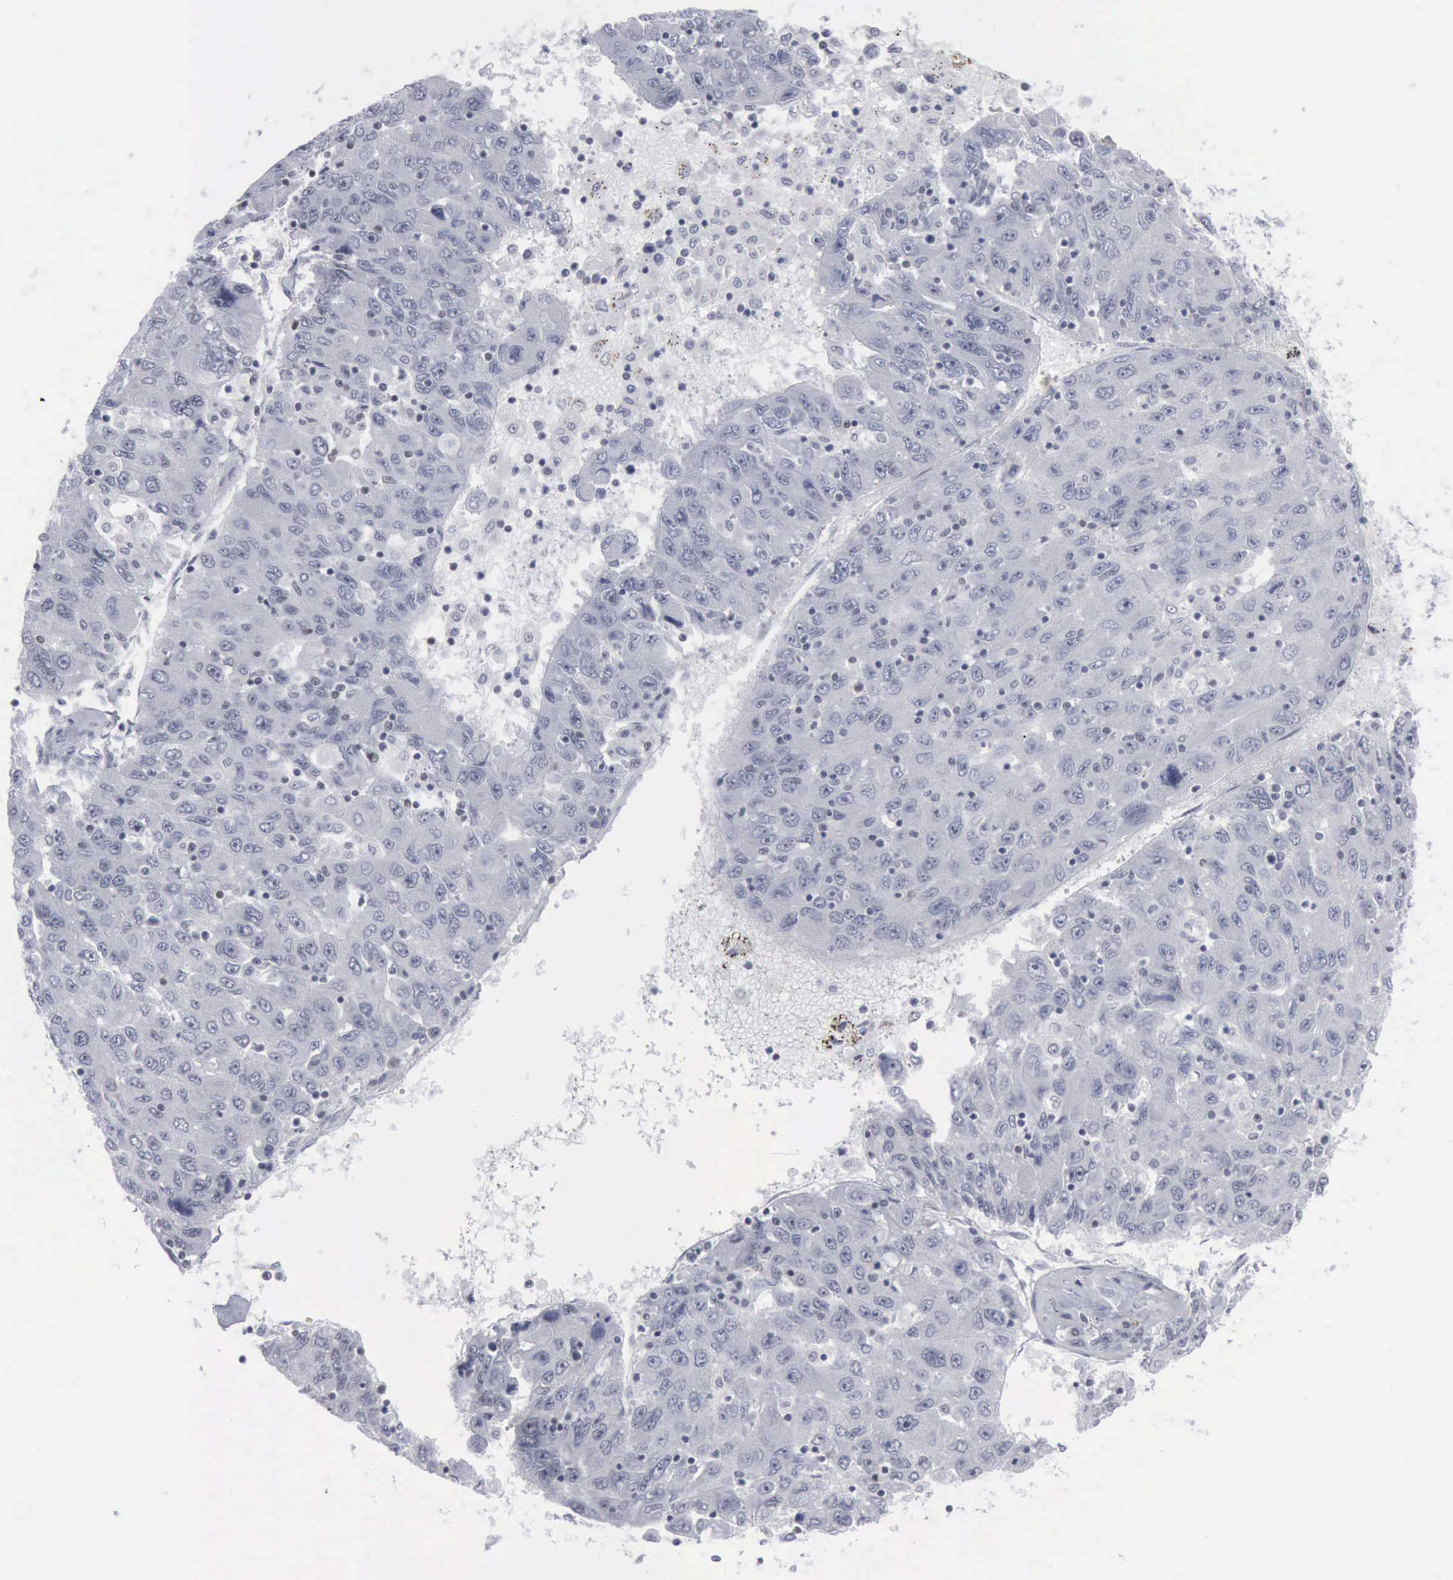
{"staining": {"intensity": "negative", "quantity": "none", "location": "none"}, "tissue": "liver cancer", "cell_type": "Tumor cells", "image_type": "cancer", "snomed": [{"axis": "morphology", "description": "Carcinoma, Hepatocellular, NOS"}, {"axis": "topography", "description": "Liver"}], "caption": "Liver cancer was stained to show a protein in brown. There is no significant expression in tumor cells.", "gene": "XPA", "patient": {"sex": "male", "age": 49}}